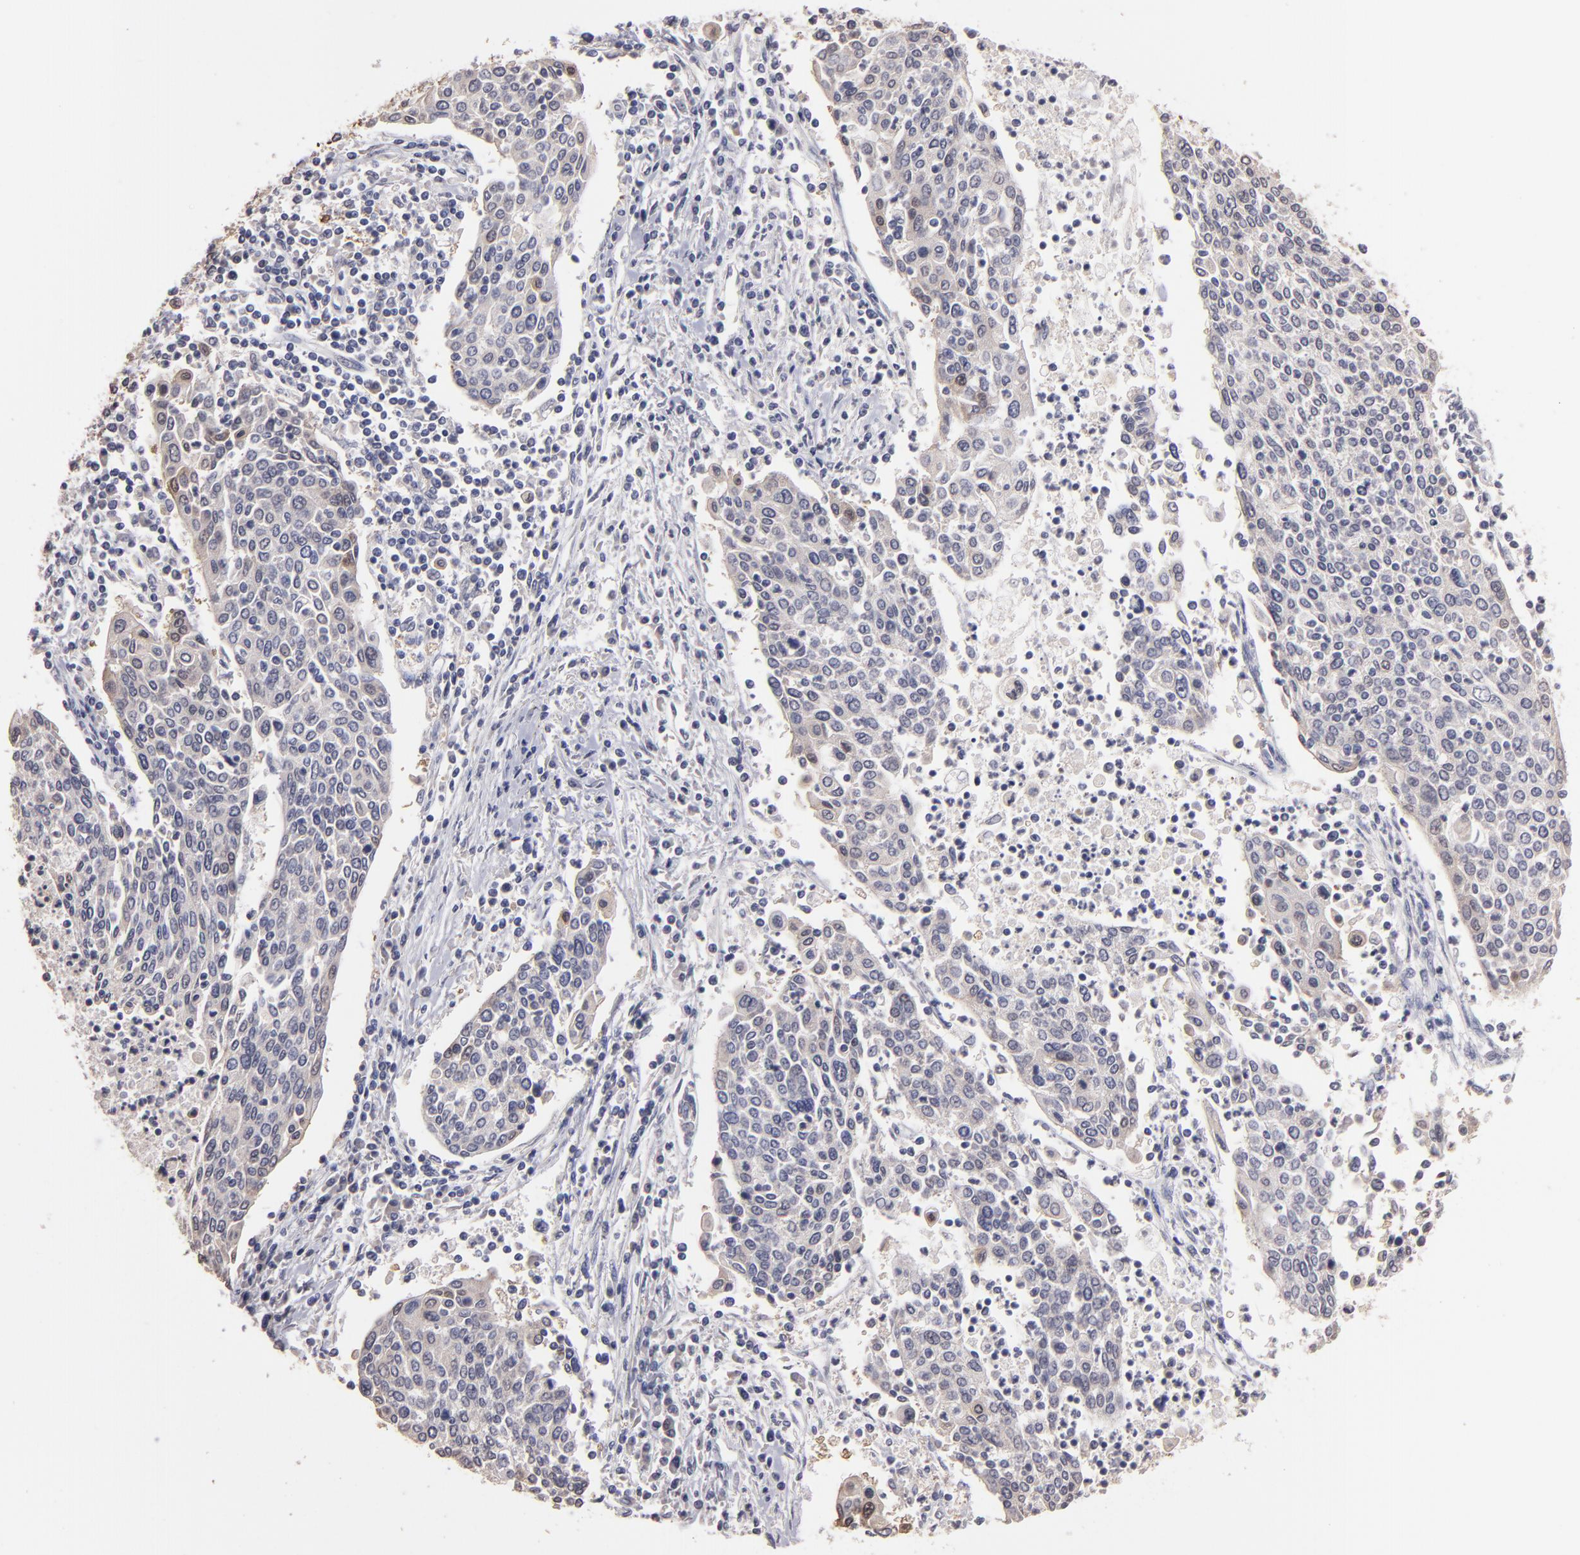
{"staining": {"intensity": "weak", "quantity": "25%-75%", "location": "cytoplasmic/membranous,nuclear"}, "tissue": "cervical cancer", "cell_type": "Tumor cells", "image_type": "cancer", "snomed": [{"axis": "morphology", "description": "Squamous cell carcinoma, NOS"}, {"axis": "topography", "description": "Cervix"}], "caption": "Protein staining exhibits weak cytoplasmic/membranous and nuclear expression in approximately 25%-75% of tumor cells in cervical cancer.", "gene": "S100A1", "patient": {"sex": "female", "age": 40}}